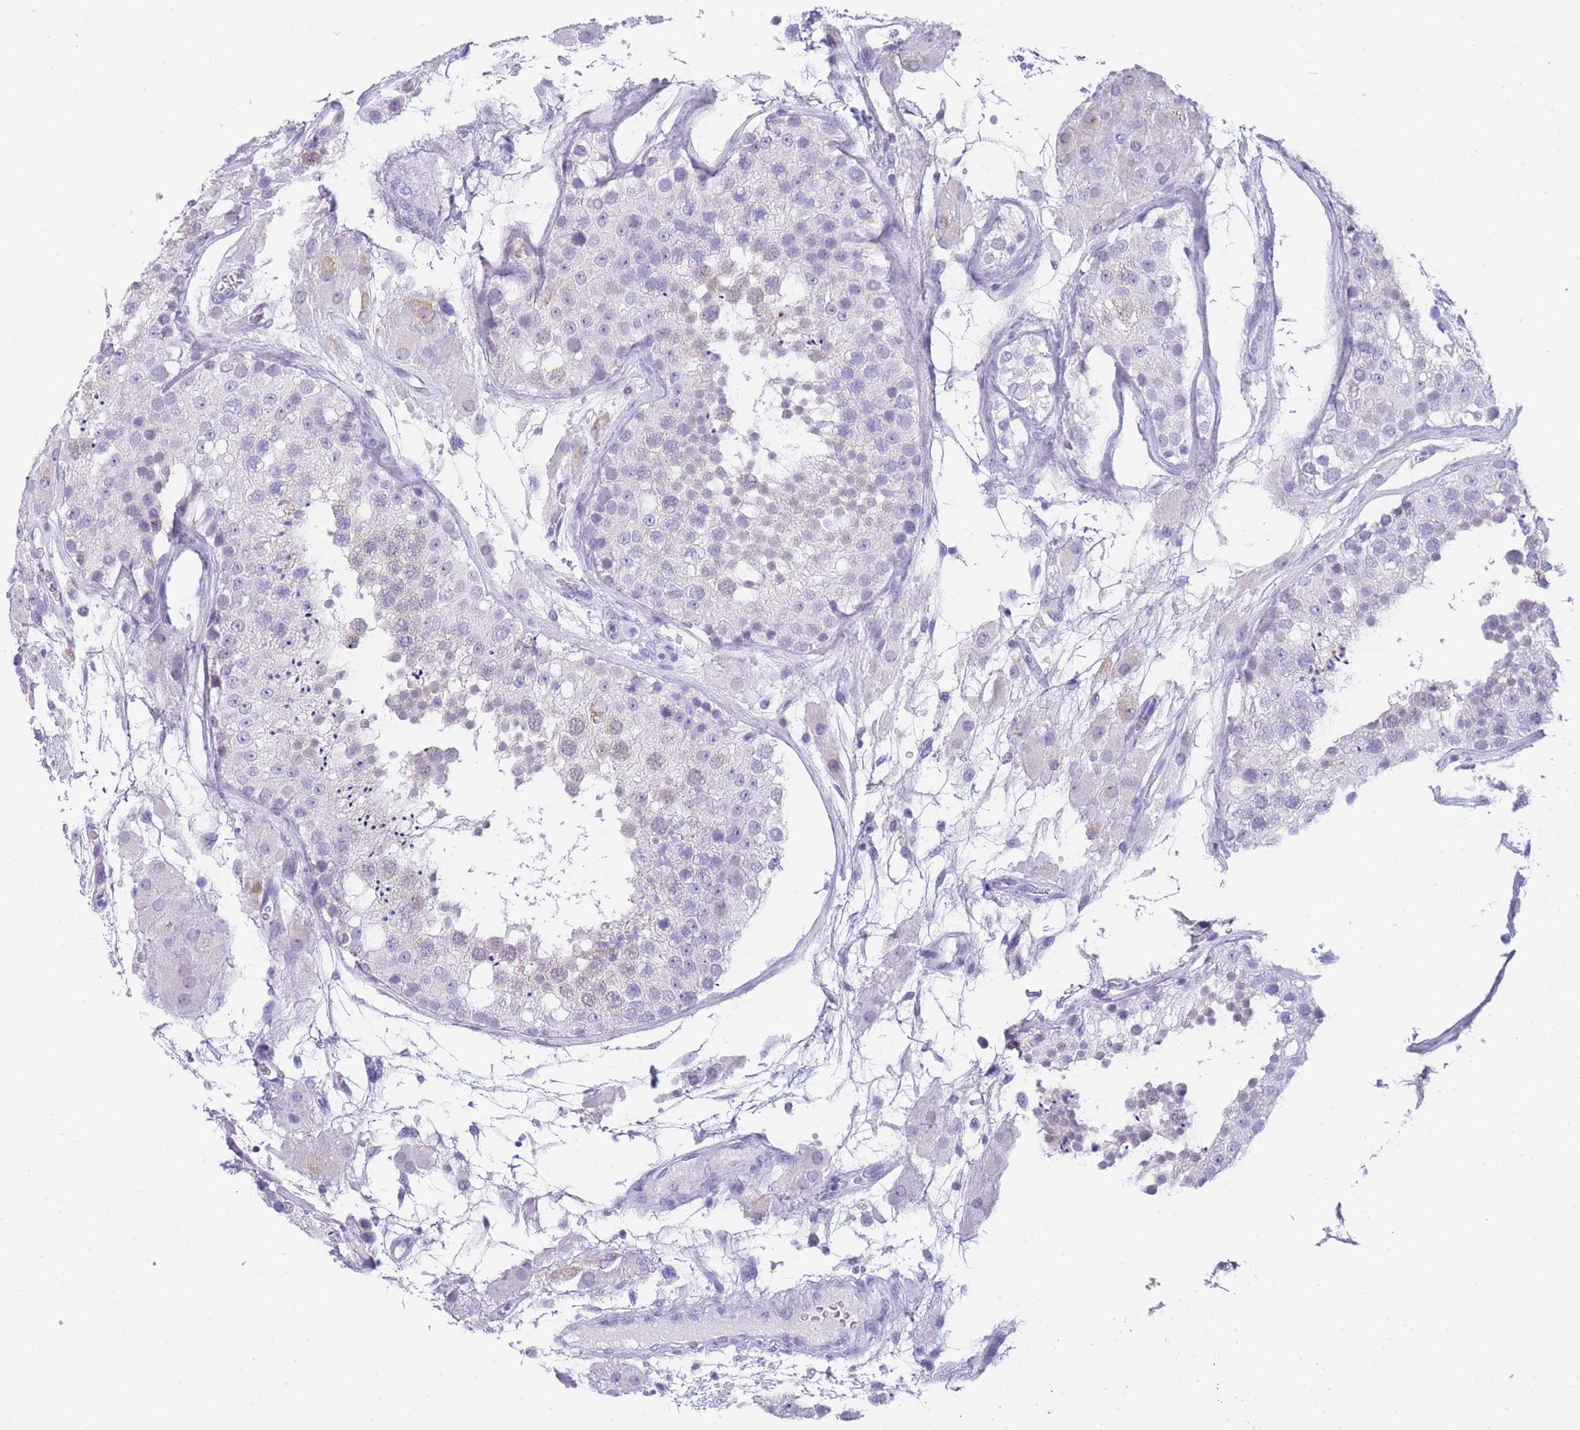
{"staining": {"intensity": "moderate", "quantity": "25%-75%", "location": "nuclear"}, "tissue": "testis", "cell_type": "Cells in seminiferous ducts", "image_type": "normal", "snomed": [{"axis": "morphology", "description": "Normal tissue, NOS"}, {"axis": "topography", "description": "Testis"}], "caption": "This image shows benign testis stained with IHC to label a protein in brown. The nuclear of cells in seminiferous ducts show moderate positivity for the protein. Nuclei are counter-stained blue.", "gene": "FRAT2", "patient": {"sex": "male", "age": 26}}